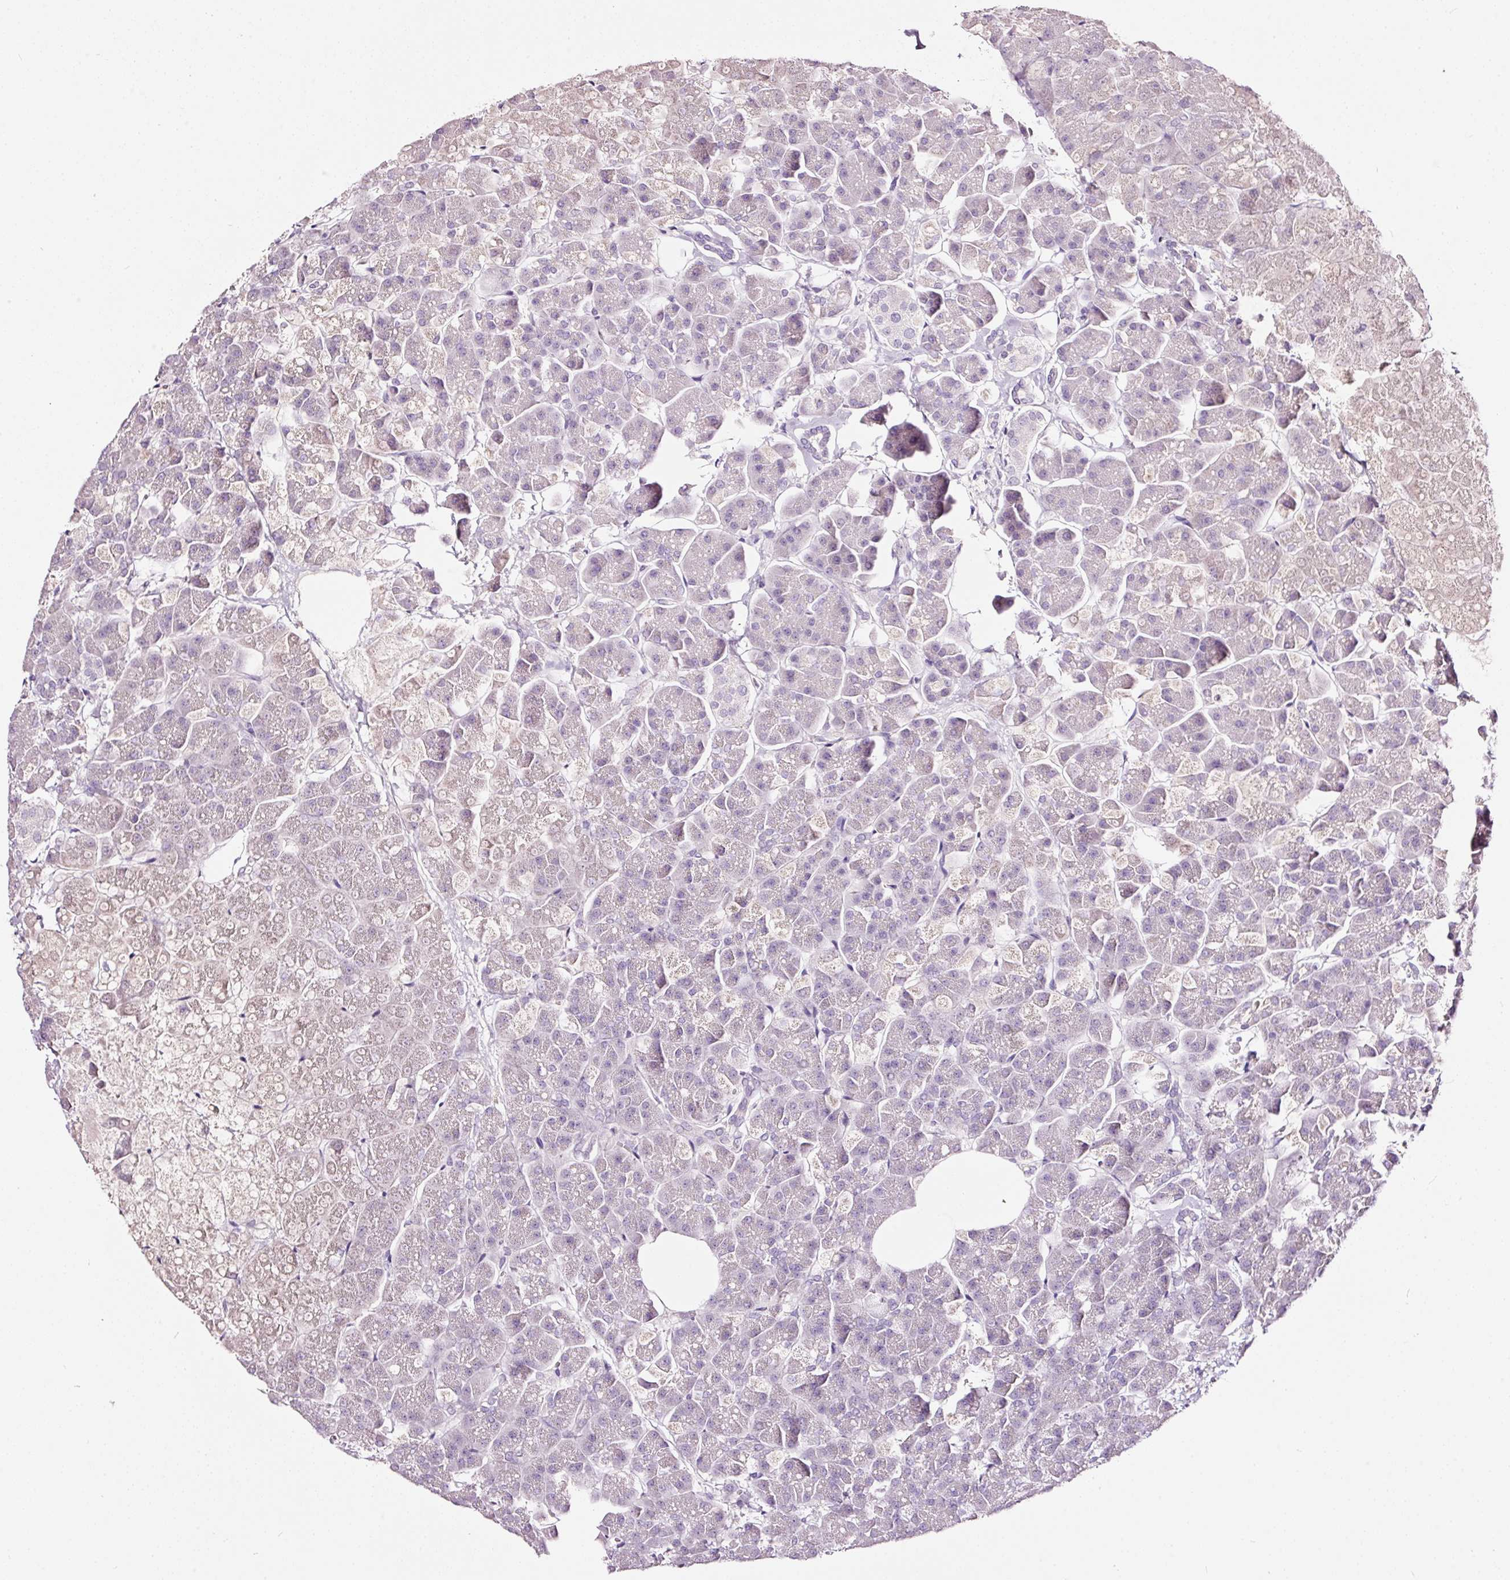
{"staining": {"intensity": "negative", "quantity": "none", "location": "none"}, "tissue": "pancreas", "cell_type": "Exocrine glandular cells", "image_type": "normal", "snomed": [{"axis": "morphology", "description": "Normal tissue, NOS"}, {"axis": "topography", "description": "Pancreas"}, {"axis": "topography", "description": "Peripheral nerve tissue"}], "caption": "Exocrine glandular cells show no significant positivity in unremarkable pancreas. (DAB immunohistochemistry, high magnification).", "gene": "LAMP3", "patient": {"sex": "male", "age": 54}}